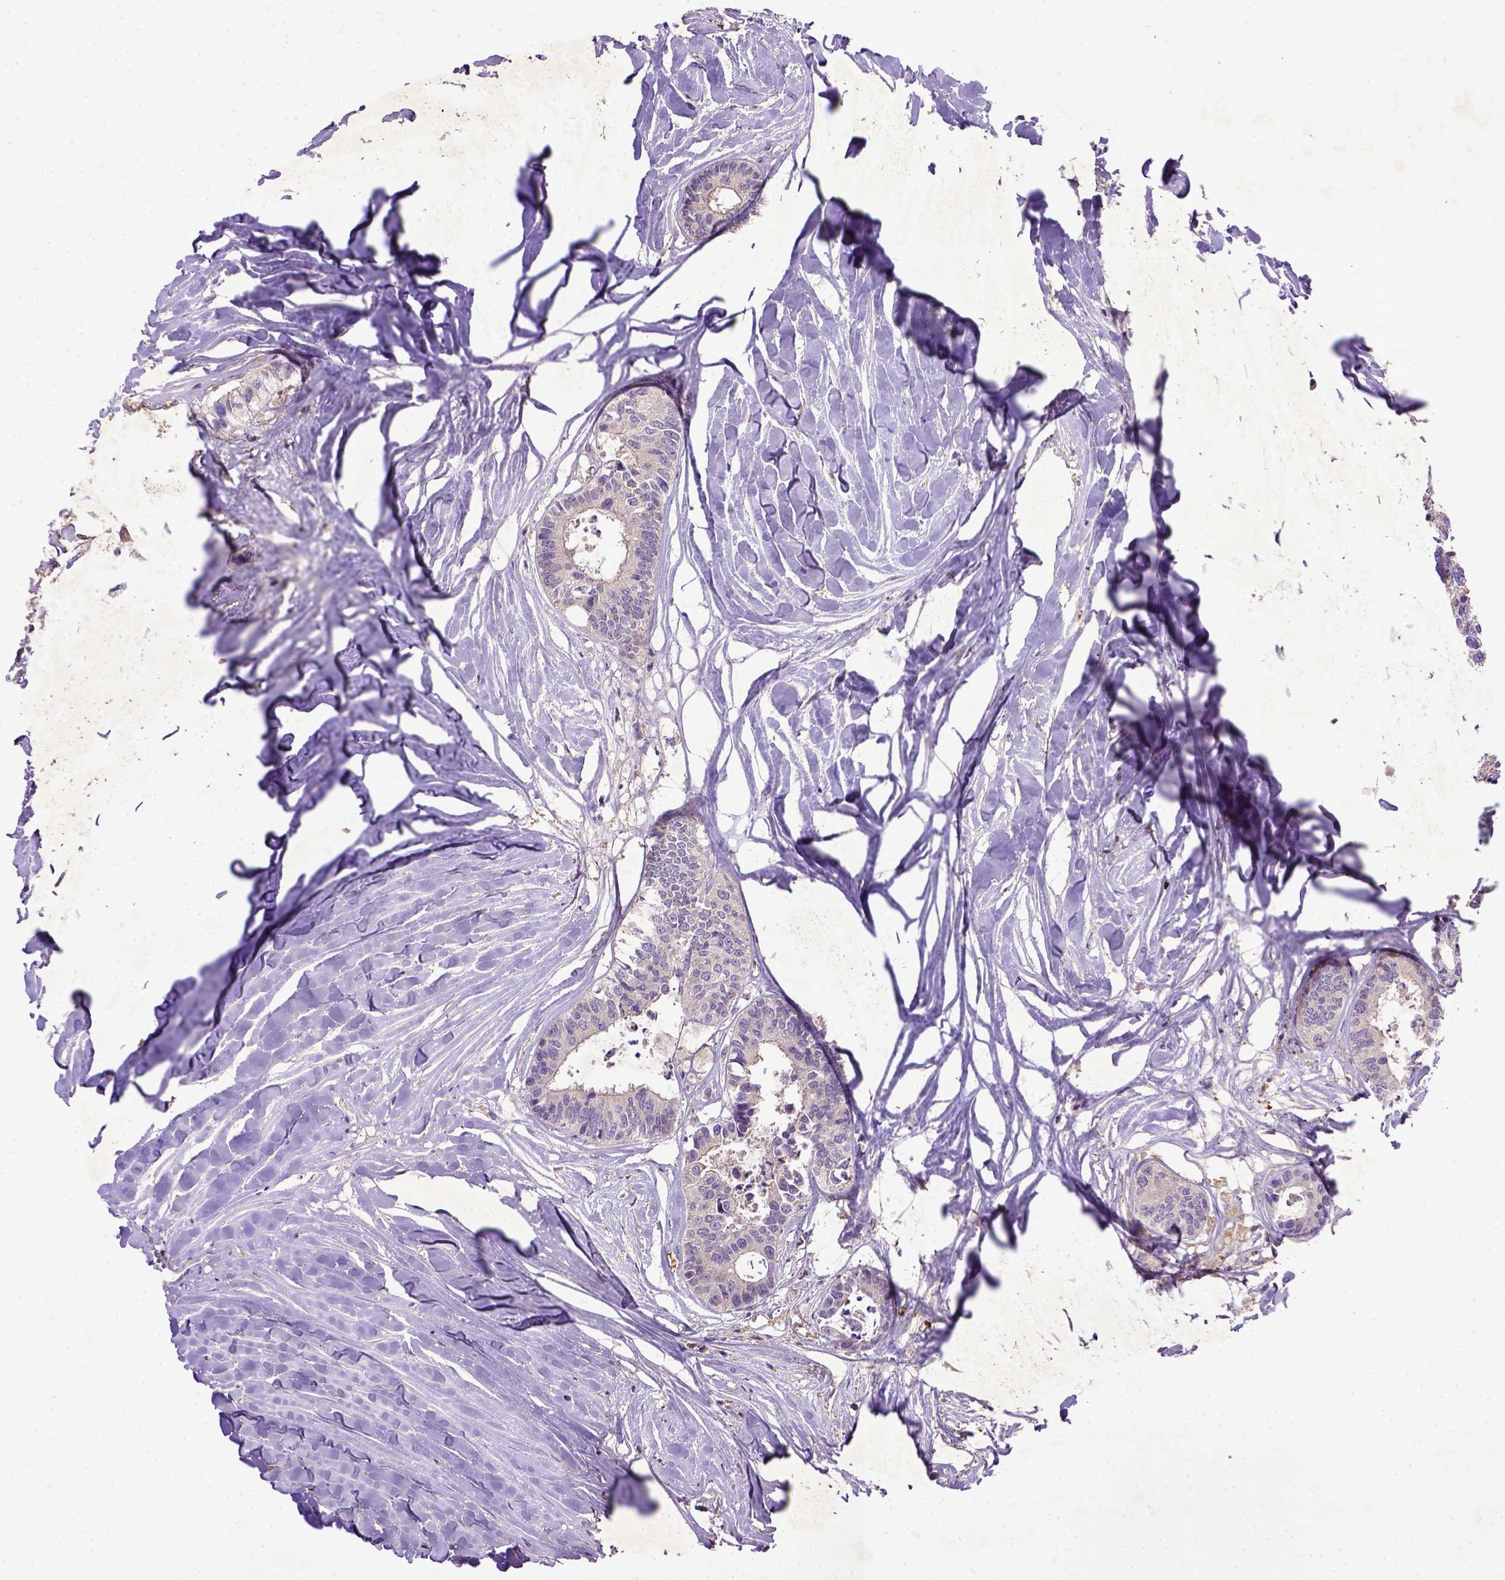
{"staining": {"intensity": "negative", "quantity": "none", "location": "none"}, "tissue": "colorectal cancer", "cell_type": "Tumor cells", "image_type": "cancer", "snomed": [{"axis": "morphology", "description": "Adenocarcinoma, NOS"}, {"axis": "topography", "description": "Colon"}, {"axis": "topography", "description": "Rectum"}], "caption": "Protein analysis of adenocarcinoma (colorectal) shows no significant staining in tumor cells.", "gene": "DEPDC1B", "patient": {"sex": "male", "age": 57}}